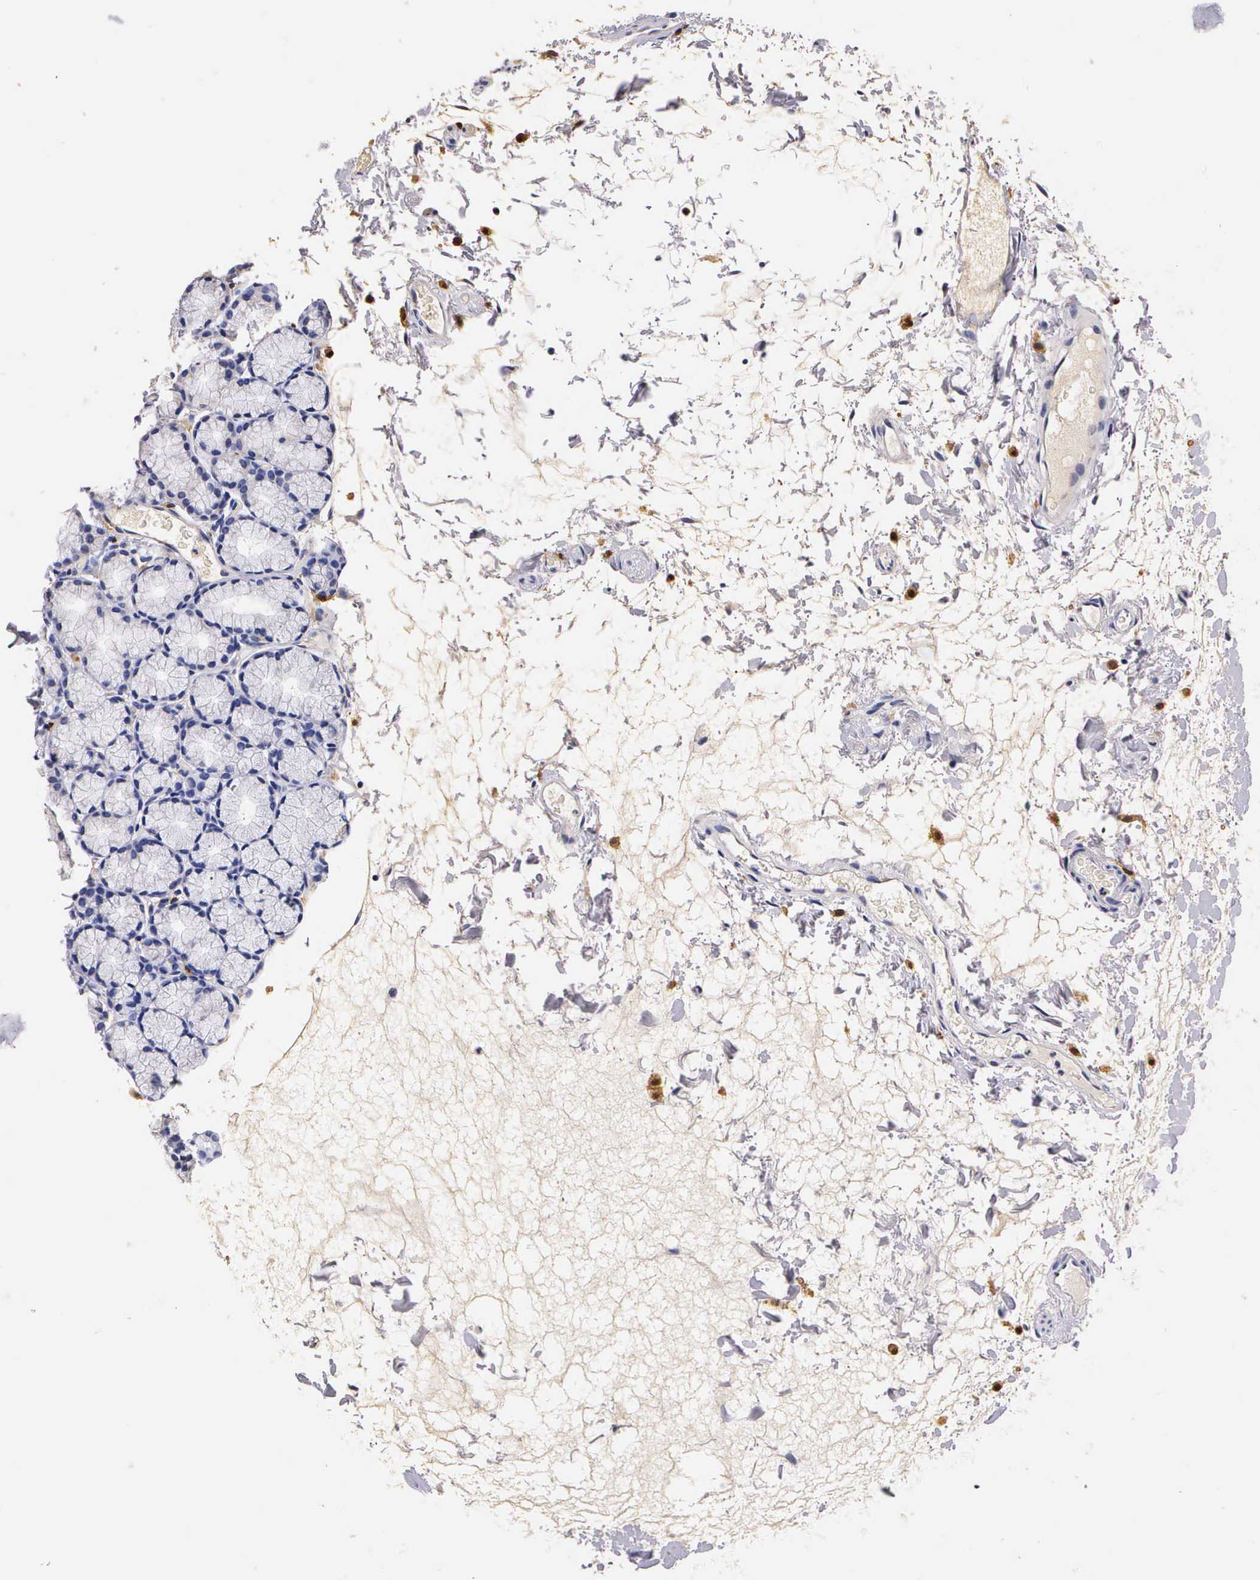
{"staining": {"intensity": "negative", "quantity": "none", "location": "none"}, "tissue": "duodenum", "cell_type": "Glandular cells", "image_type": "normal", "snomed": [{"axis": "morphology", "description": "Normal tissue, NOS"}, {"axis": "topography", "description": "Duodenum"}], "caption": "There is no significant positivity in glandular cells of duodenum. (DAB (3,3'-diaminobenzidine) immunohistochemistry (IHC), high magnification).", "gene": "RENBP", "patient": {"sex": "female", "age": 48}}